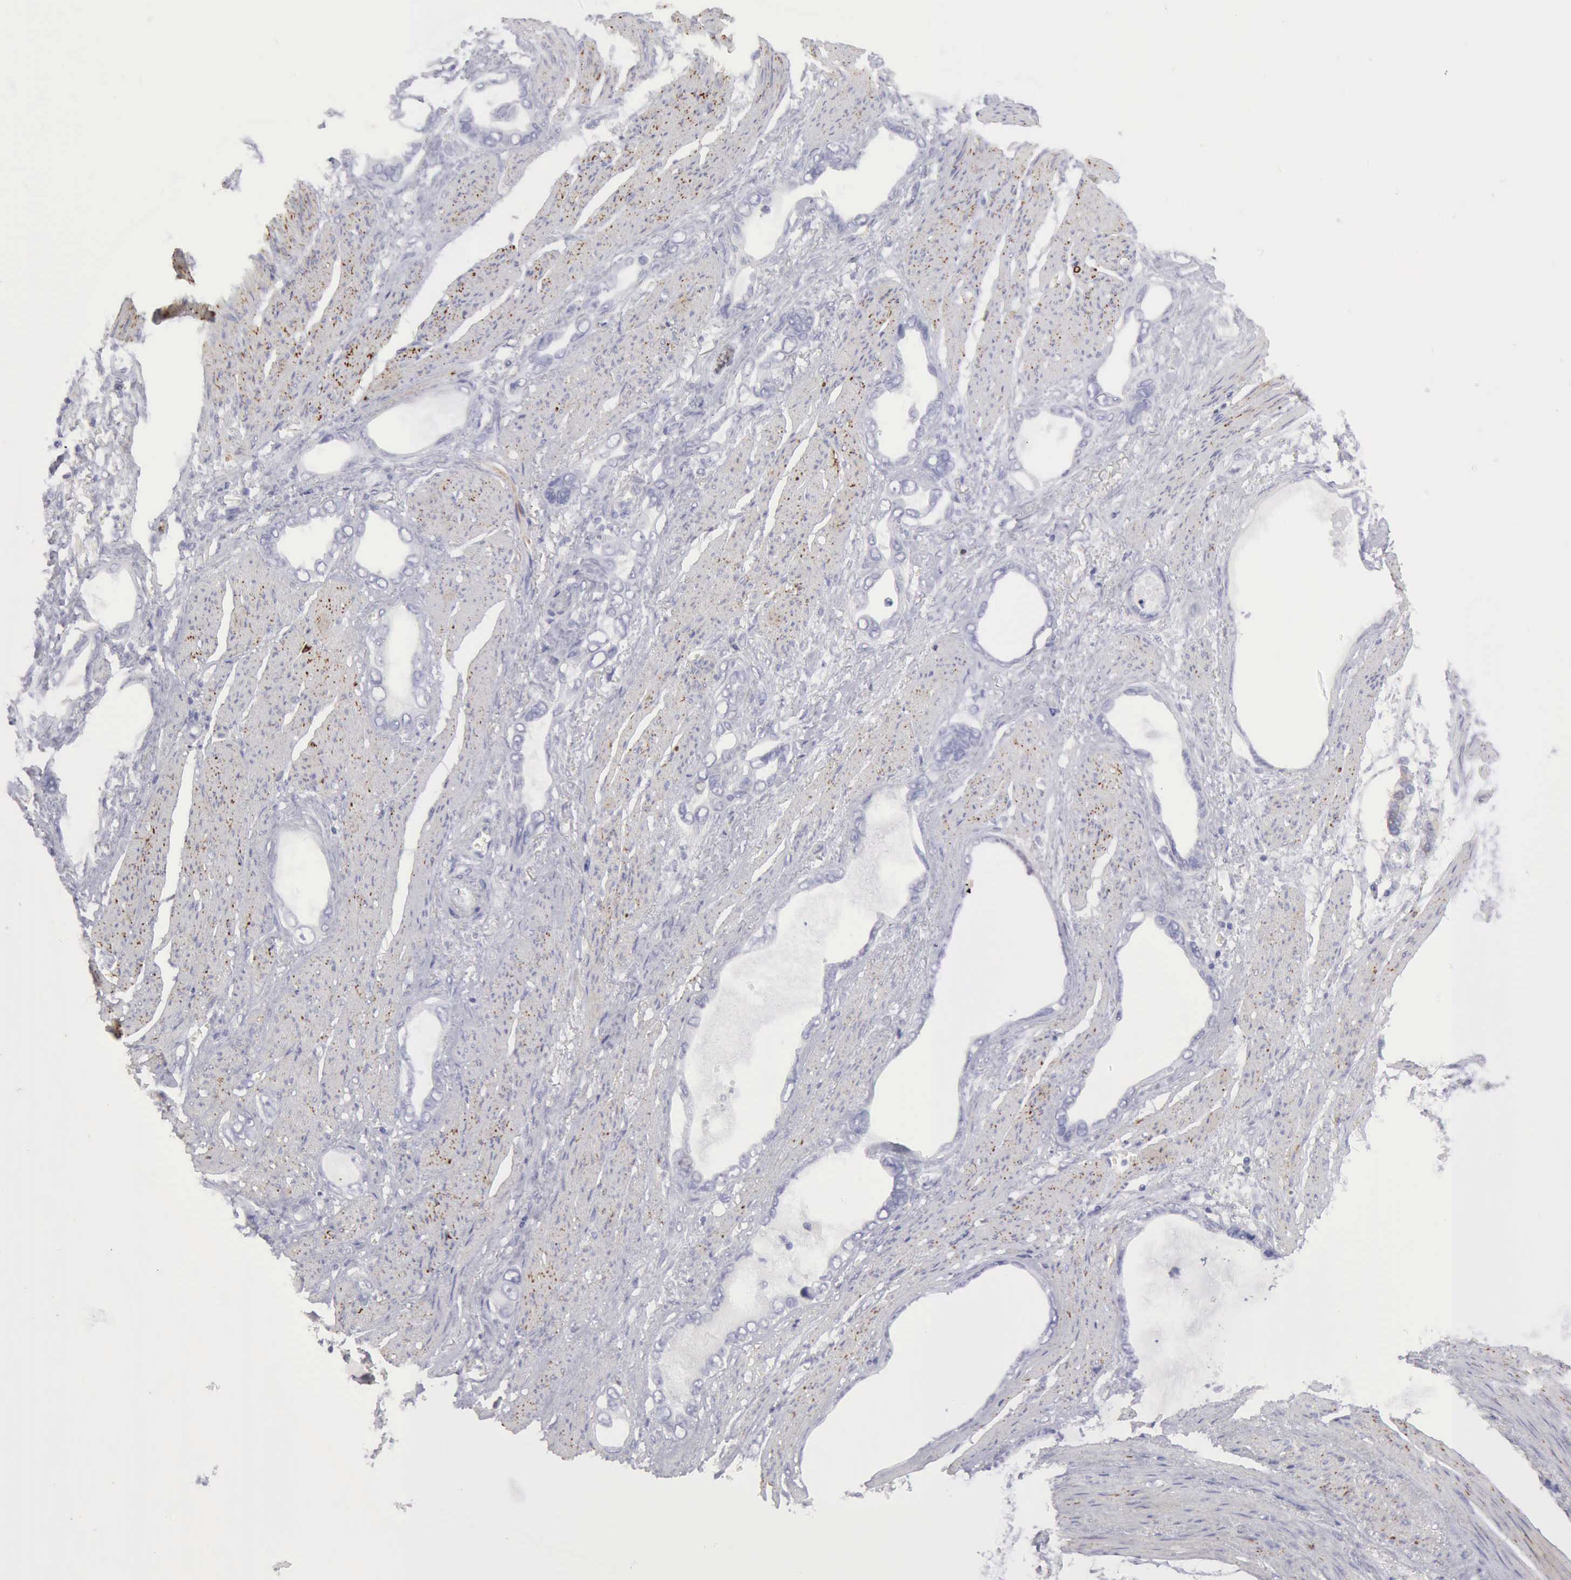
{"staining": {"intensity": "negative", "quantity": "none", "location": "none"}, "tissue": "stomach cancer", "cell_type": "Tumor cells", "image_type": "cancer", "snomed": [{"axis": "morphology", "description": "Adenocarcinoma, NOS"}, {"axis": "topography", "description": "Stomach"}], "caption": "Immunohistochemistry histopathology image of human stomach cancer stained for a protein (brown), which shows no staining in tumor cells. (DAB IHC visualized using brightfield microscopy, high magnification).", "gene": "NCAM1", "patient": {"sex": "male", "age": 78}}